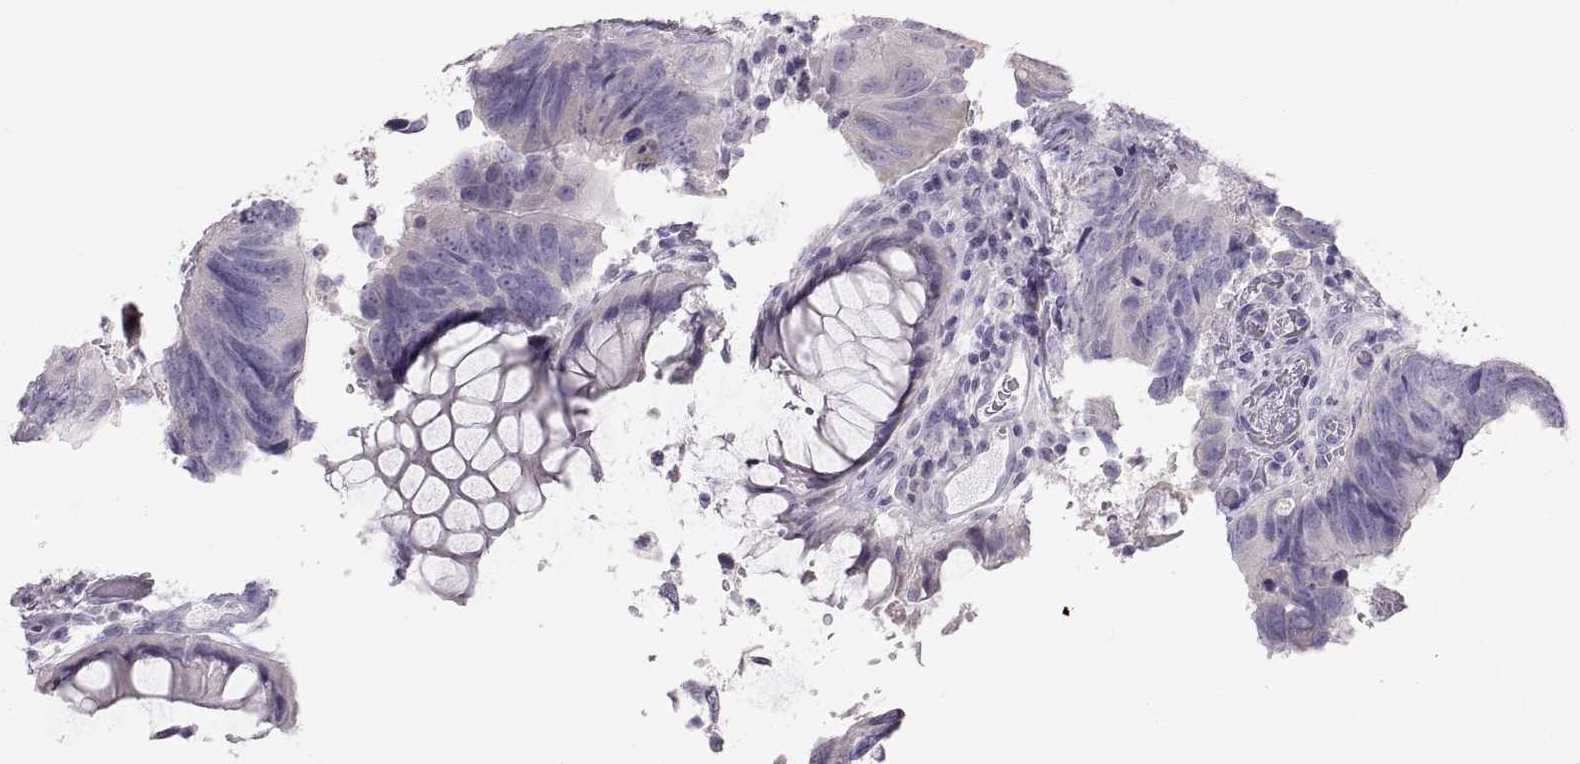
{"staining": {"intensity": "negative", "quantity": "none", "location": "none"}, "tissue": "colorectal cancer", "cell_type": "Tumor cells", "image_type": "cancer", "snomed": [{"axis": "morphology", "description": "Adenocarcinoma, NOS"}, {"axis": "topography", "description": "Colon"}], "caption": "DAB (3,3'-diaminobenzidine) immunohistochemical staining of adenocarcinoma (colorectal) shows no significant positivity in tumor cells.", "gene": "WBP2NL", "patient": {"sex": "female", "age": 67}}